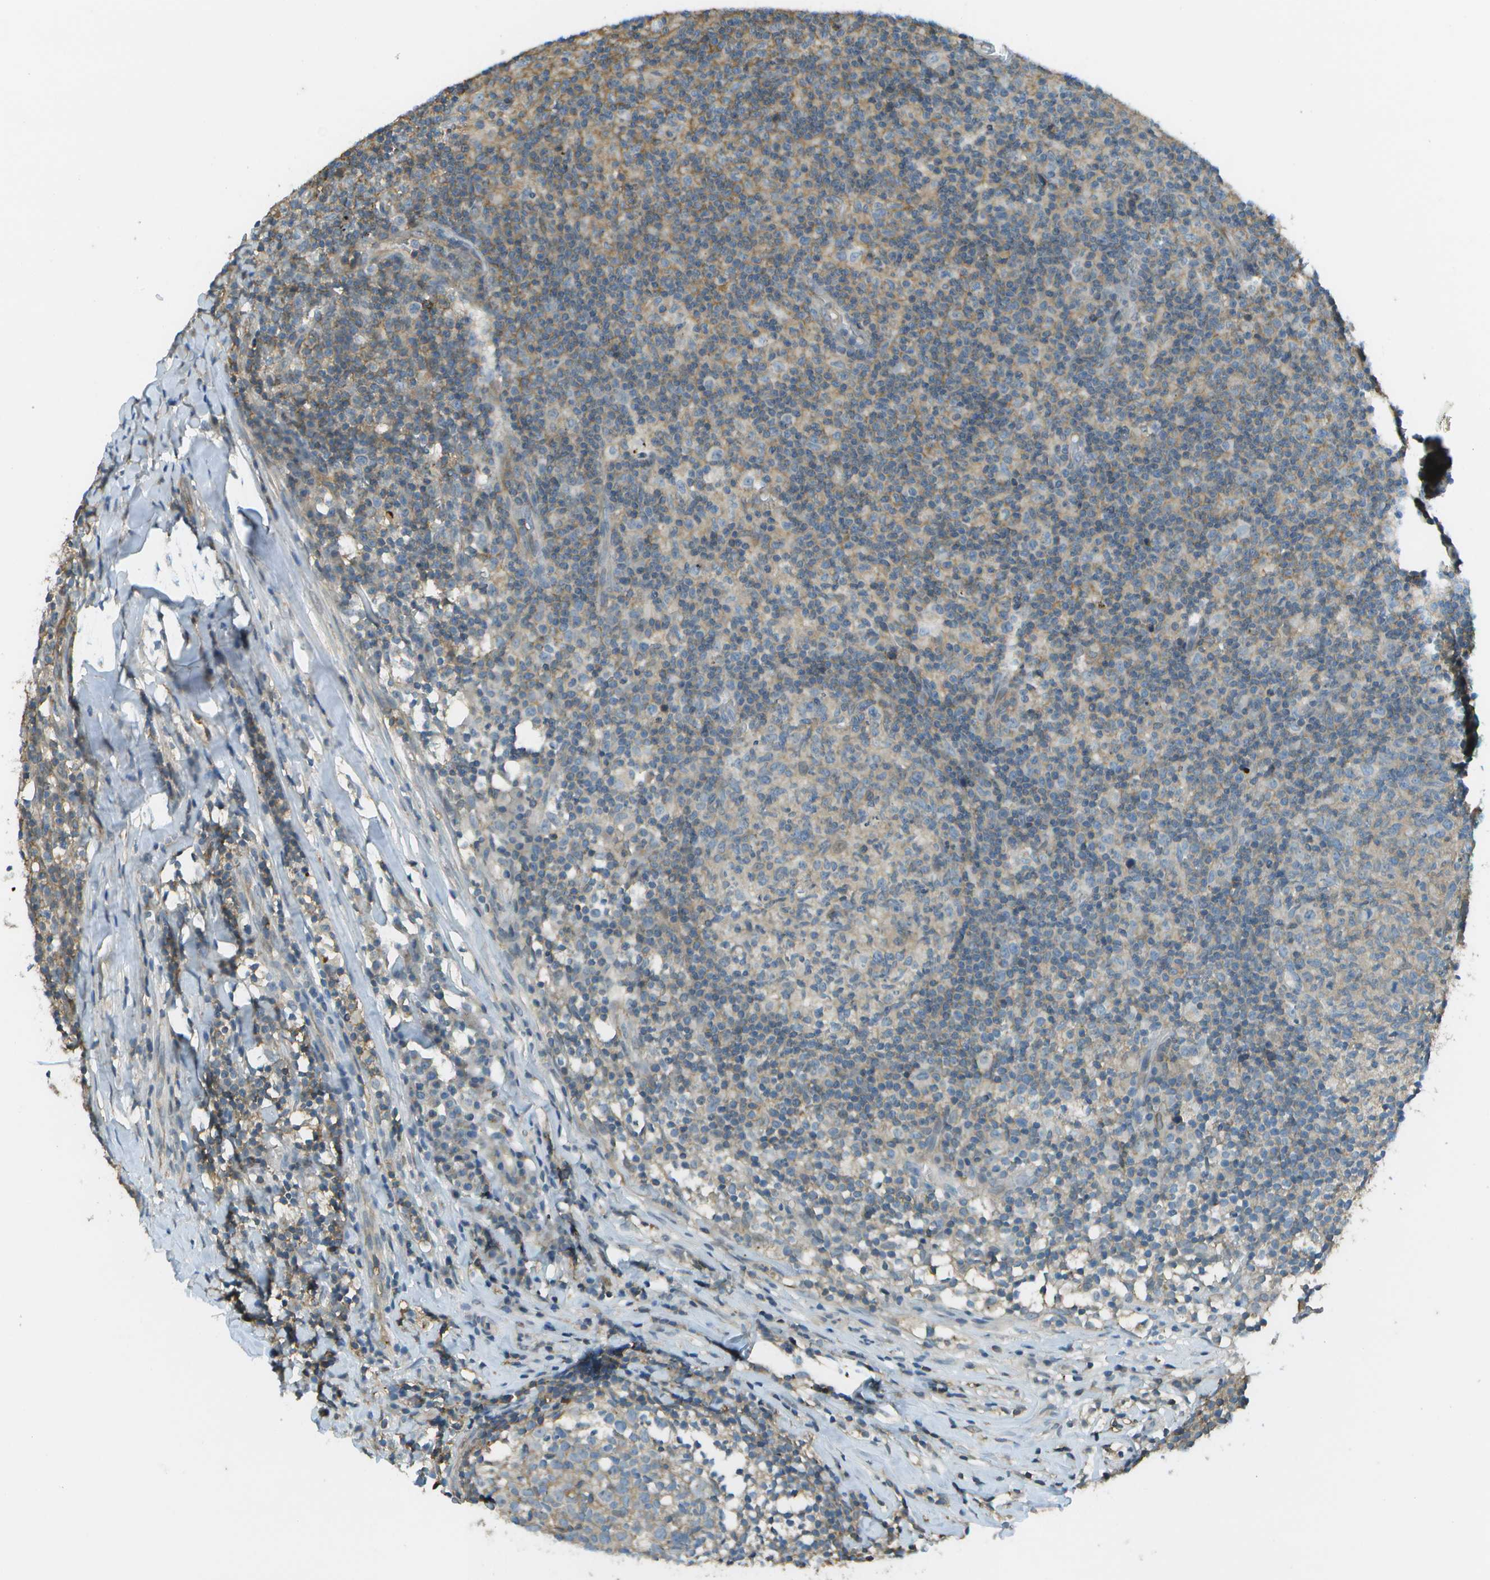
{"staining": {"intensity": "weak", "quantity": "25%-75%", "location": "cytoplasmic/membranous"}, "tissue": "lymph node", "cell_type": "Germinal center cells", "image_type": "normal", "snomed": [{"axis": "morphology", "description": "Normal tissue, NOS"}, {"axis": "morphology", "description": "Inflammation, NOS"}, {"axis": "topography", "description": "Lymph node"}], "caption": "Lymph node stained for a protein demonstrates weak cytoplasmic/membranous positivity in germinal center cells. (DAB IHC, brown staining for protein, blue staining for nuclei).", "gene": "LRRC66", "patient": {"sex": "male", "age": 55}}